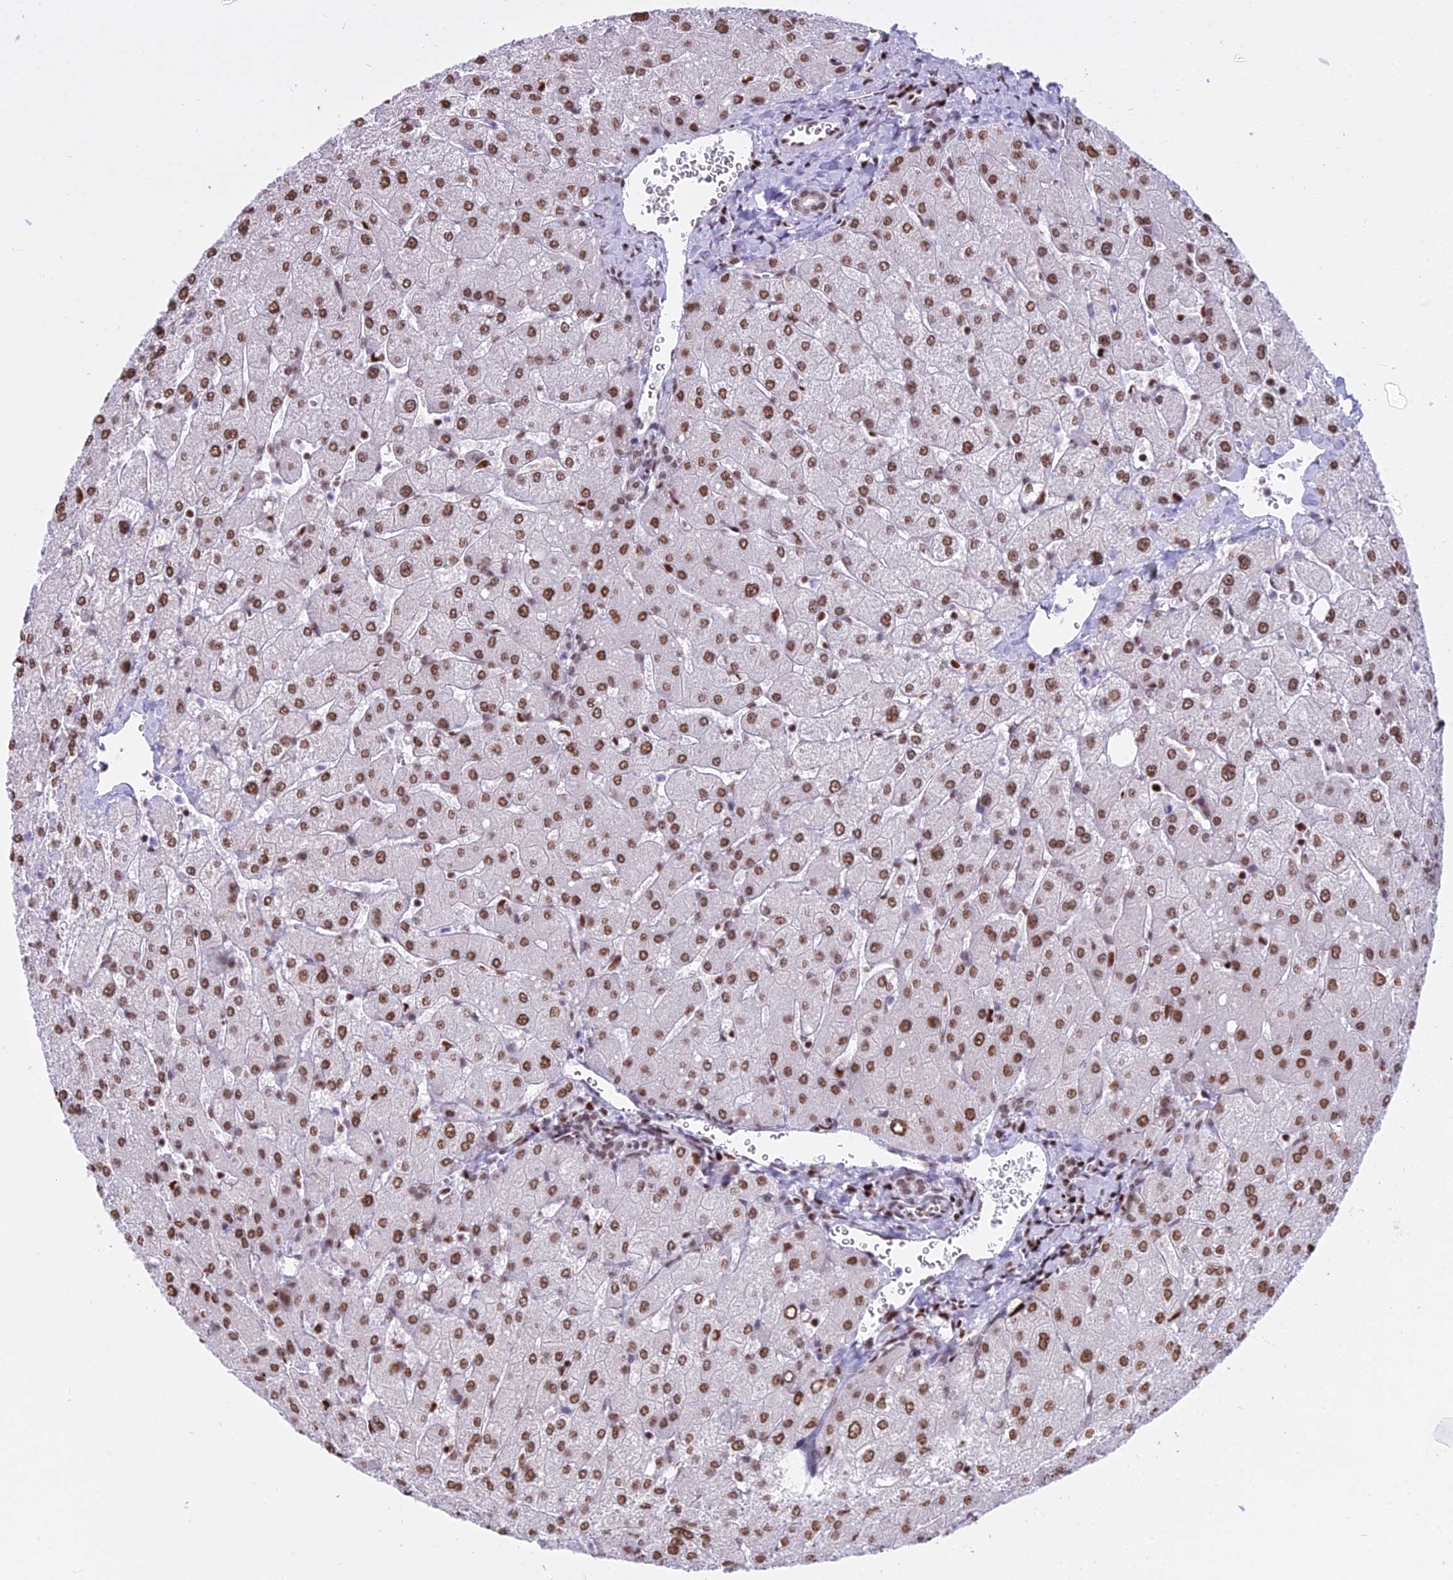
{"staining": {"intensity": "moderate", "quantity": ">75%", "location": "nuclear"}, "tissue": "liver", "cell_type": "Cholangiocytes", "image_type": "normal", "snomed": [{"axis": "morphology", "description": "Normal tissue, NOS"}, {"axis": "topography", "description": "Liver"}], "caption": "Moderate nuclear staining is seen in approximately >75% of cholangiocytes in normal liver.", "gene": "PARP1", "patient": {"sex": "male", "age": 55}}